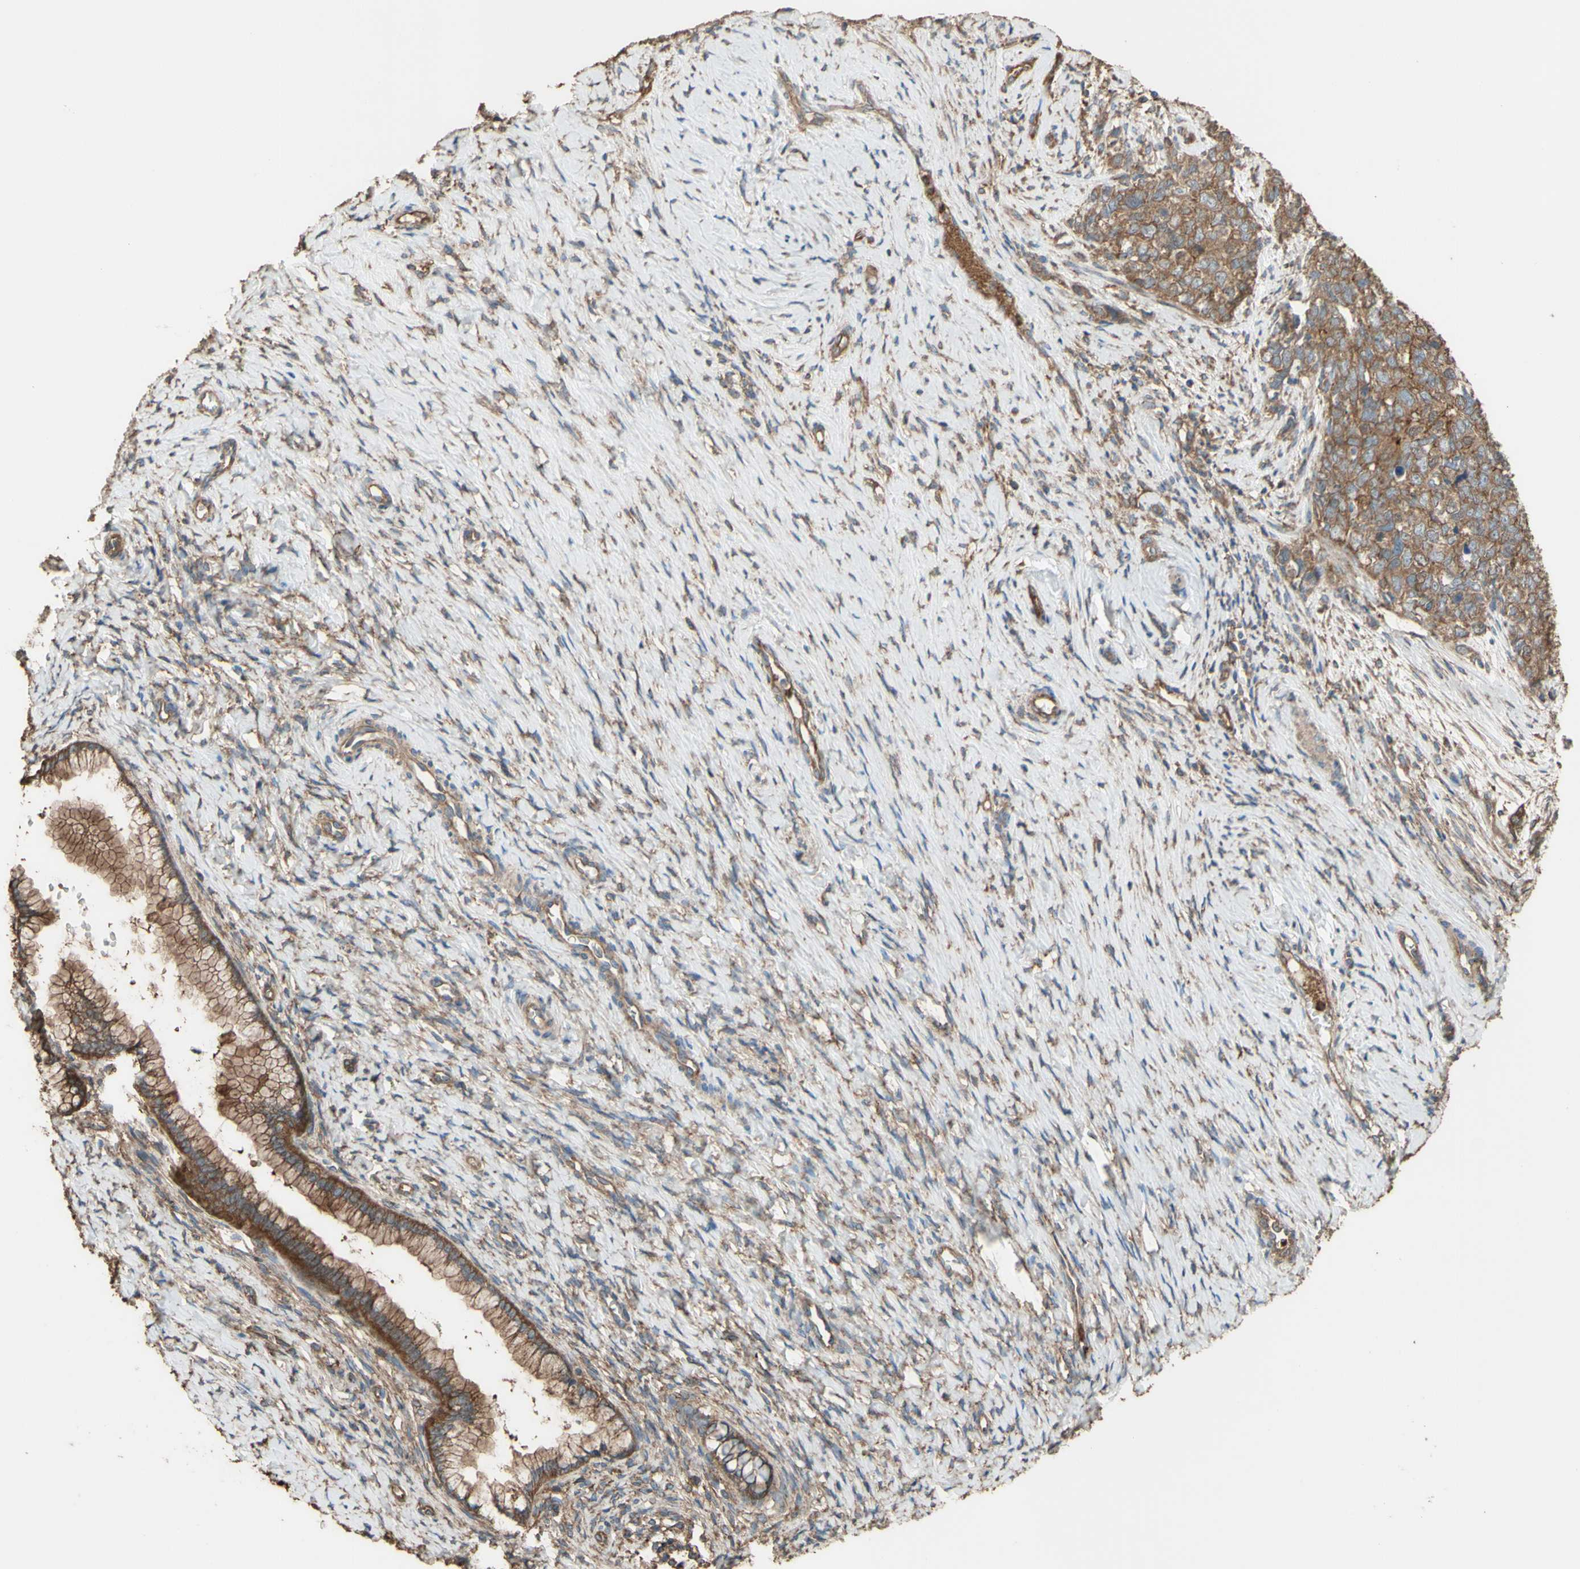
{"staining": {"intensity": "moderate", "quantity": ">75%", "location": "cytoplasmic/membranous"}, "tissue": "cervical cancer", "cell_type": "Tumor cells", "image_type": "cancer", "snomed": [{"axis": "morphology", "description": "Squamous cell carcinoma, NOS"}, {"axis": "topography", "description": "Cervix"}], "caption": "Cervical cancer was stained to show a protein in brown. There is medium levels of moderate cytoplasmic/membranous expression in approximately >75% of tumor cells.", "gene": "CTTN", "patient": {"sex": "female", "age": 63}}